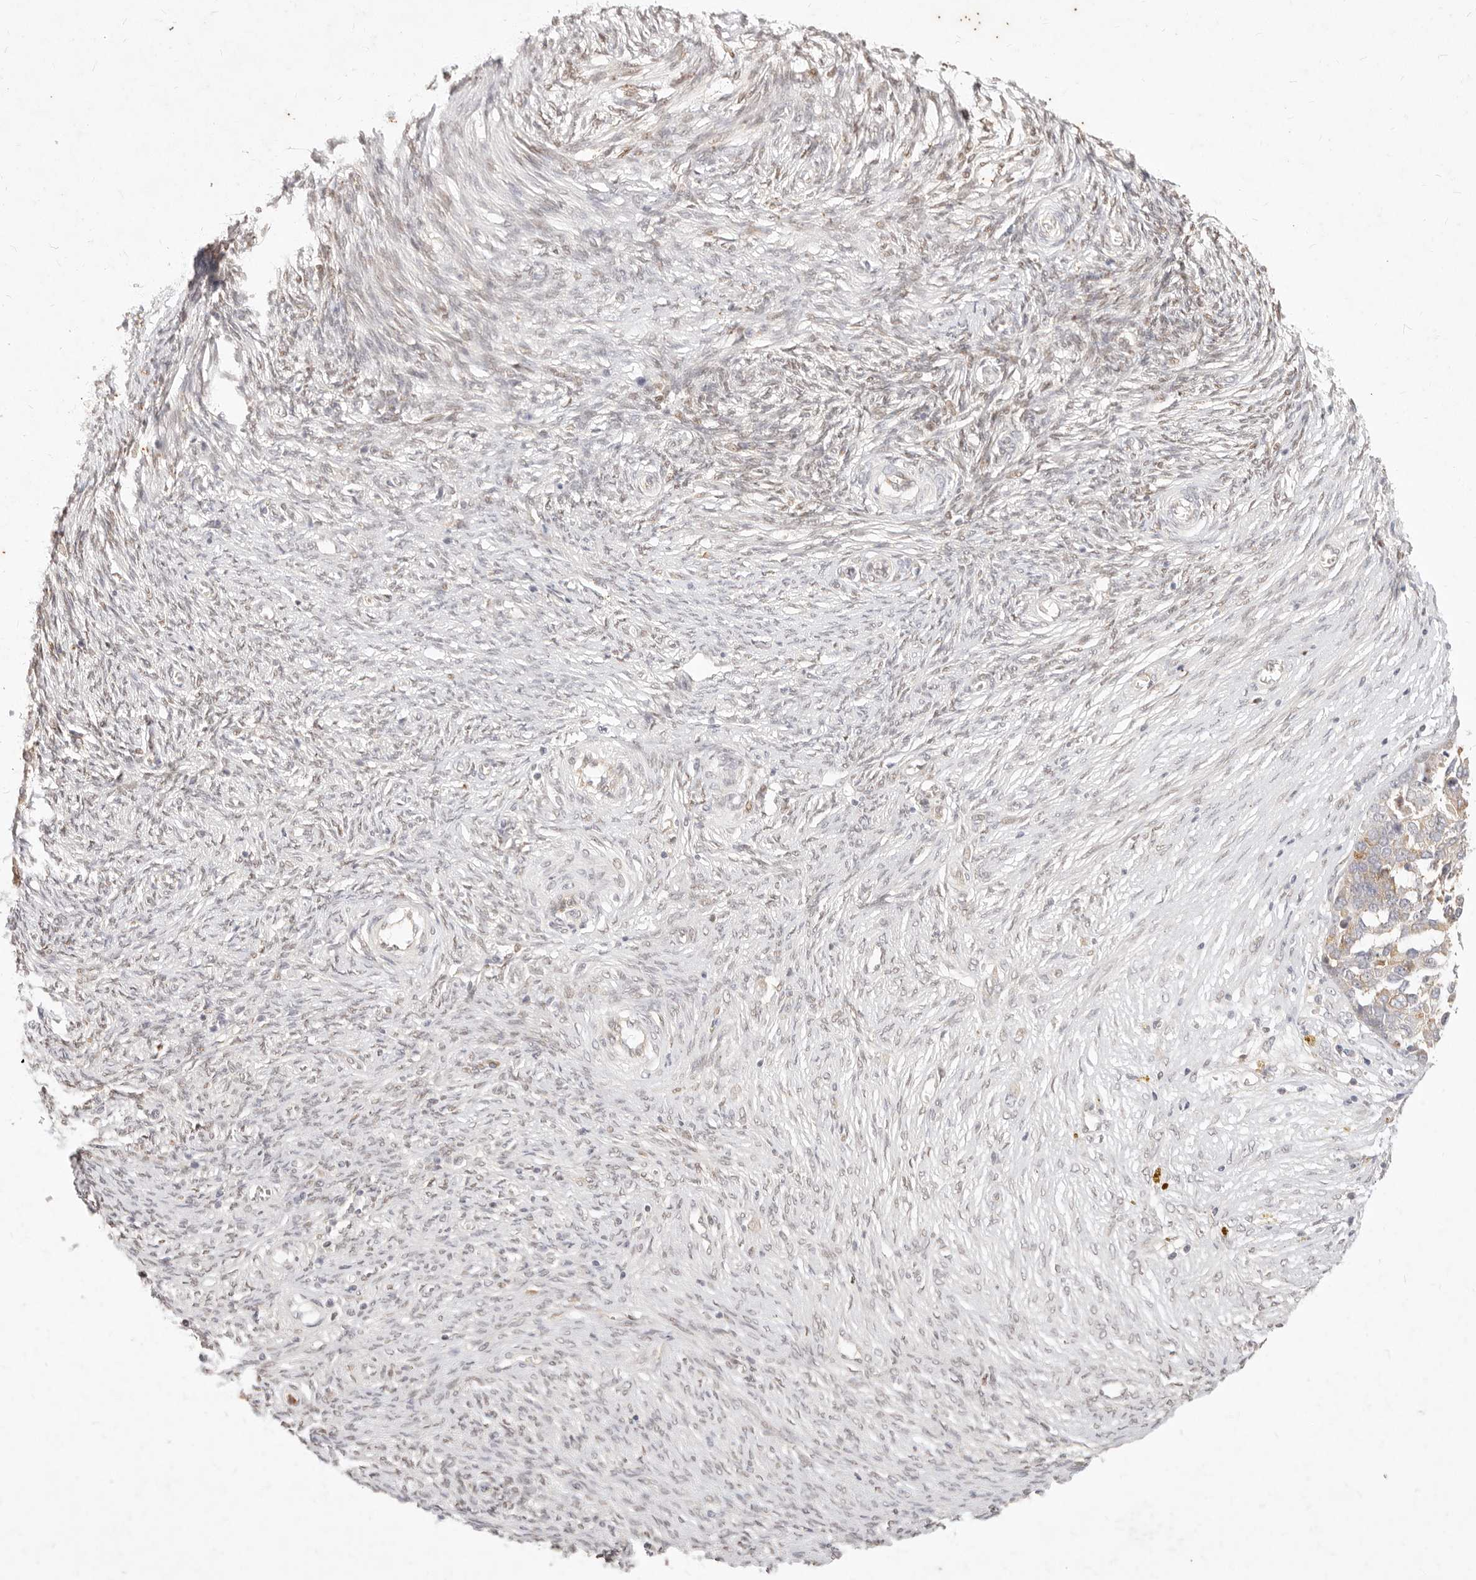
{"staining": {"intensity": "weak", "quantity": "25%-75%", "location": "cytoplasmic/membranous"}, "tissue": "ovarian cancer", "cell_type": "Tumor cells", "image_type": "cancer", "snomed": [{"axis": "morphology", "description": "Cystadenocarcinoma, serous, NOS"}, {"axis": "topography", "description": "Ovary"}], "caption": "Human ovarian cancer (serous cystadenocarcinoma) stained with a protein marker exhibits weak staining in tumor cells.", "gene": "ASCL3", "patient": {"sex": "female", "age": 44}}